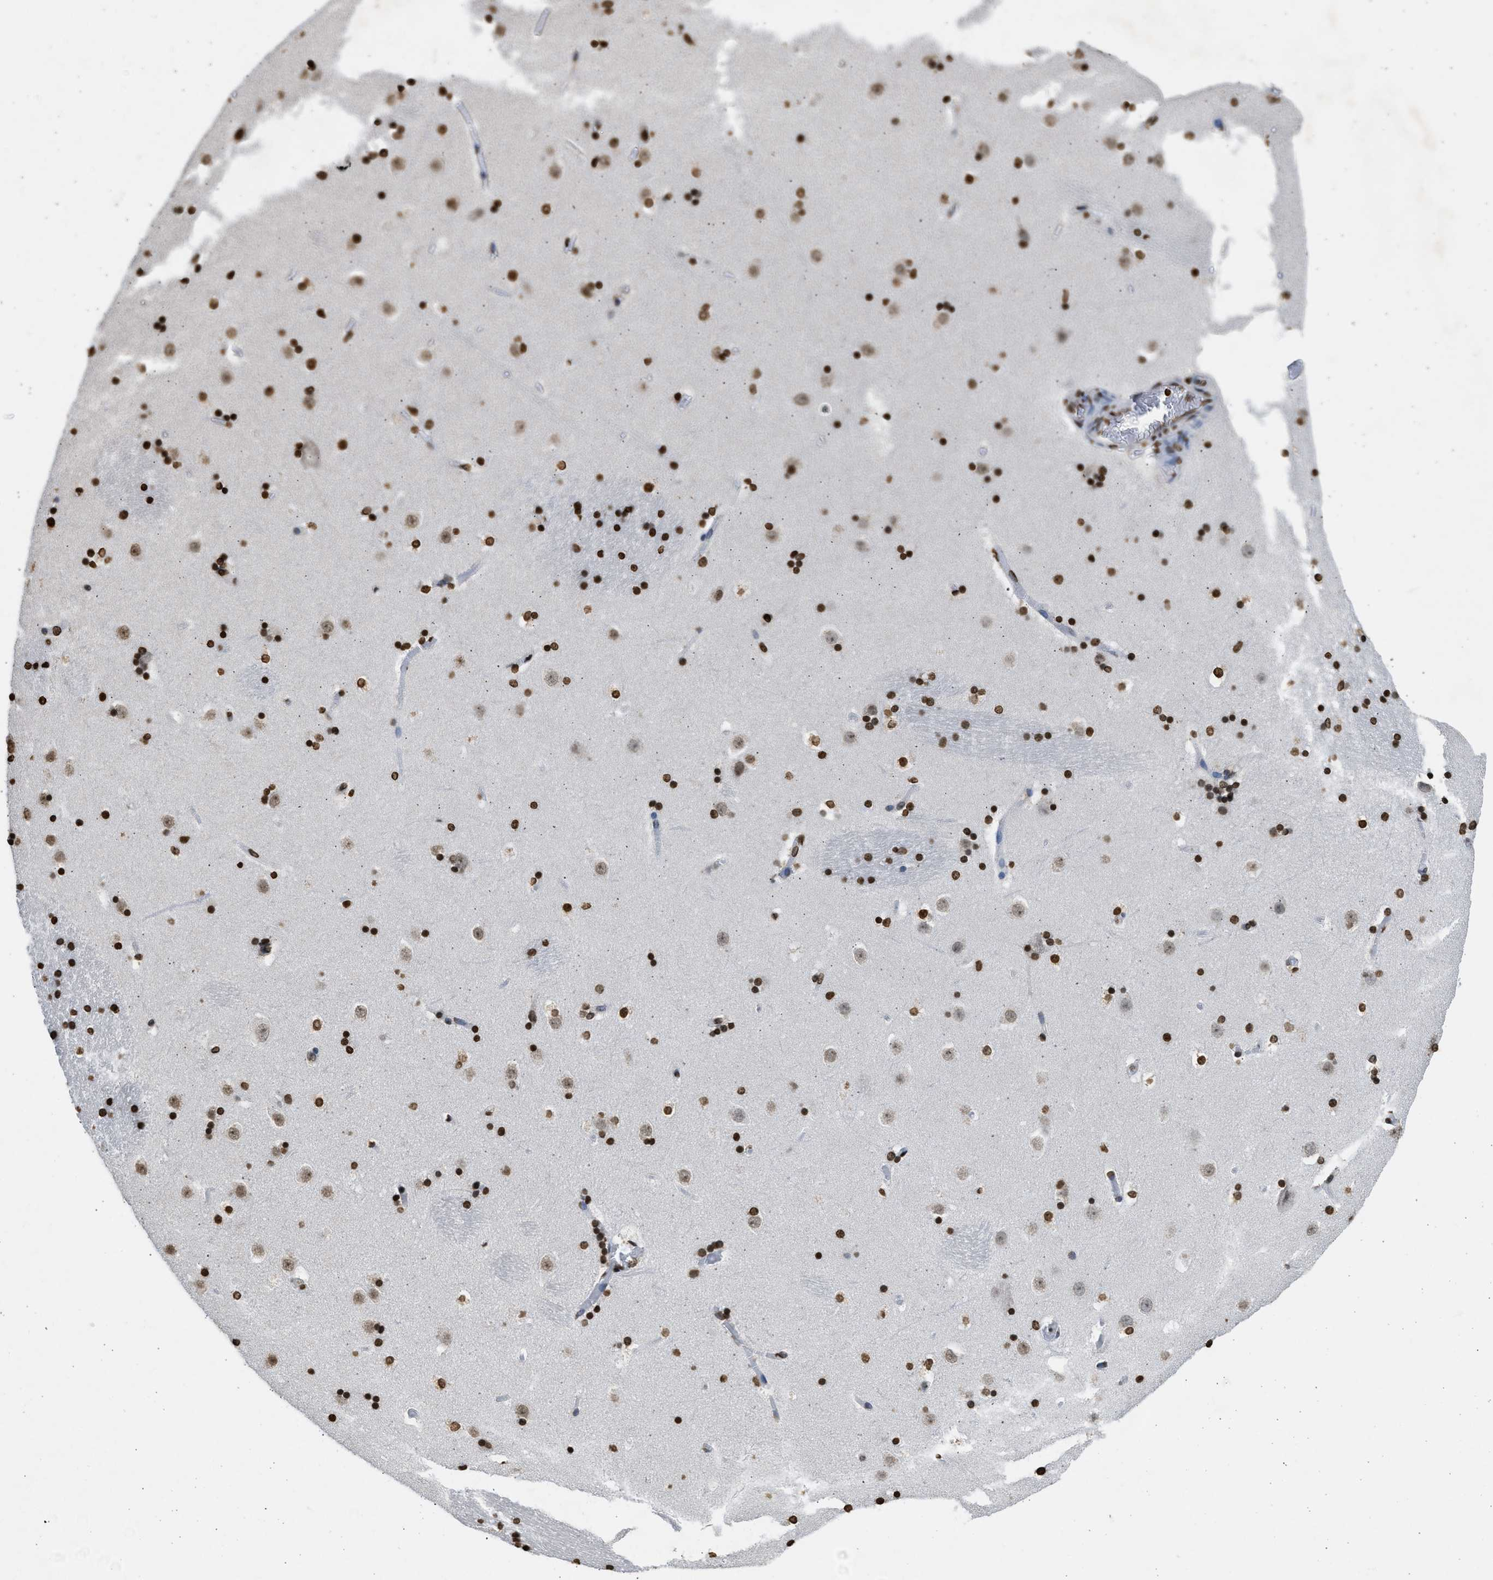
{"staining": {"intensity": "strong", "quantity": ">75%", "location": "nuclear"}, "tissue": "caudate", "cell_type": "Glial cells", "image_type": "normal", "snomed": [{"axis": "morphology", "description": "Normal tissue, NOS"}, {"axis": "topography", "description": "Lateral ventricle wall"}], "caption": "Normal caudate displays strong nuclear staining in about >75% of glial cells.", "gene": "RRAGC", "patient": {"sex": "male", "age": 45}}